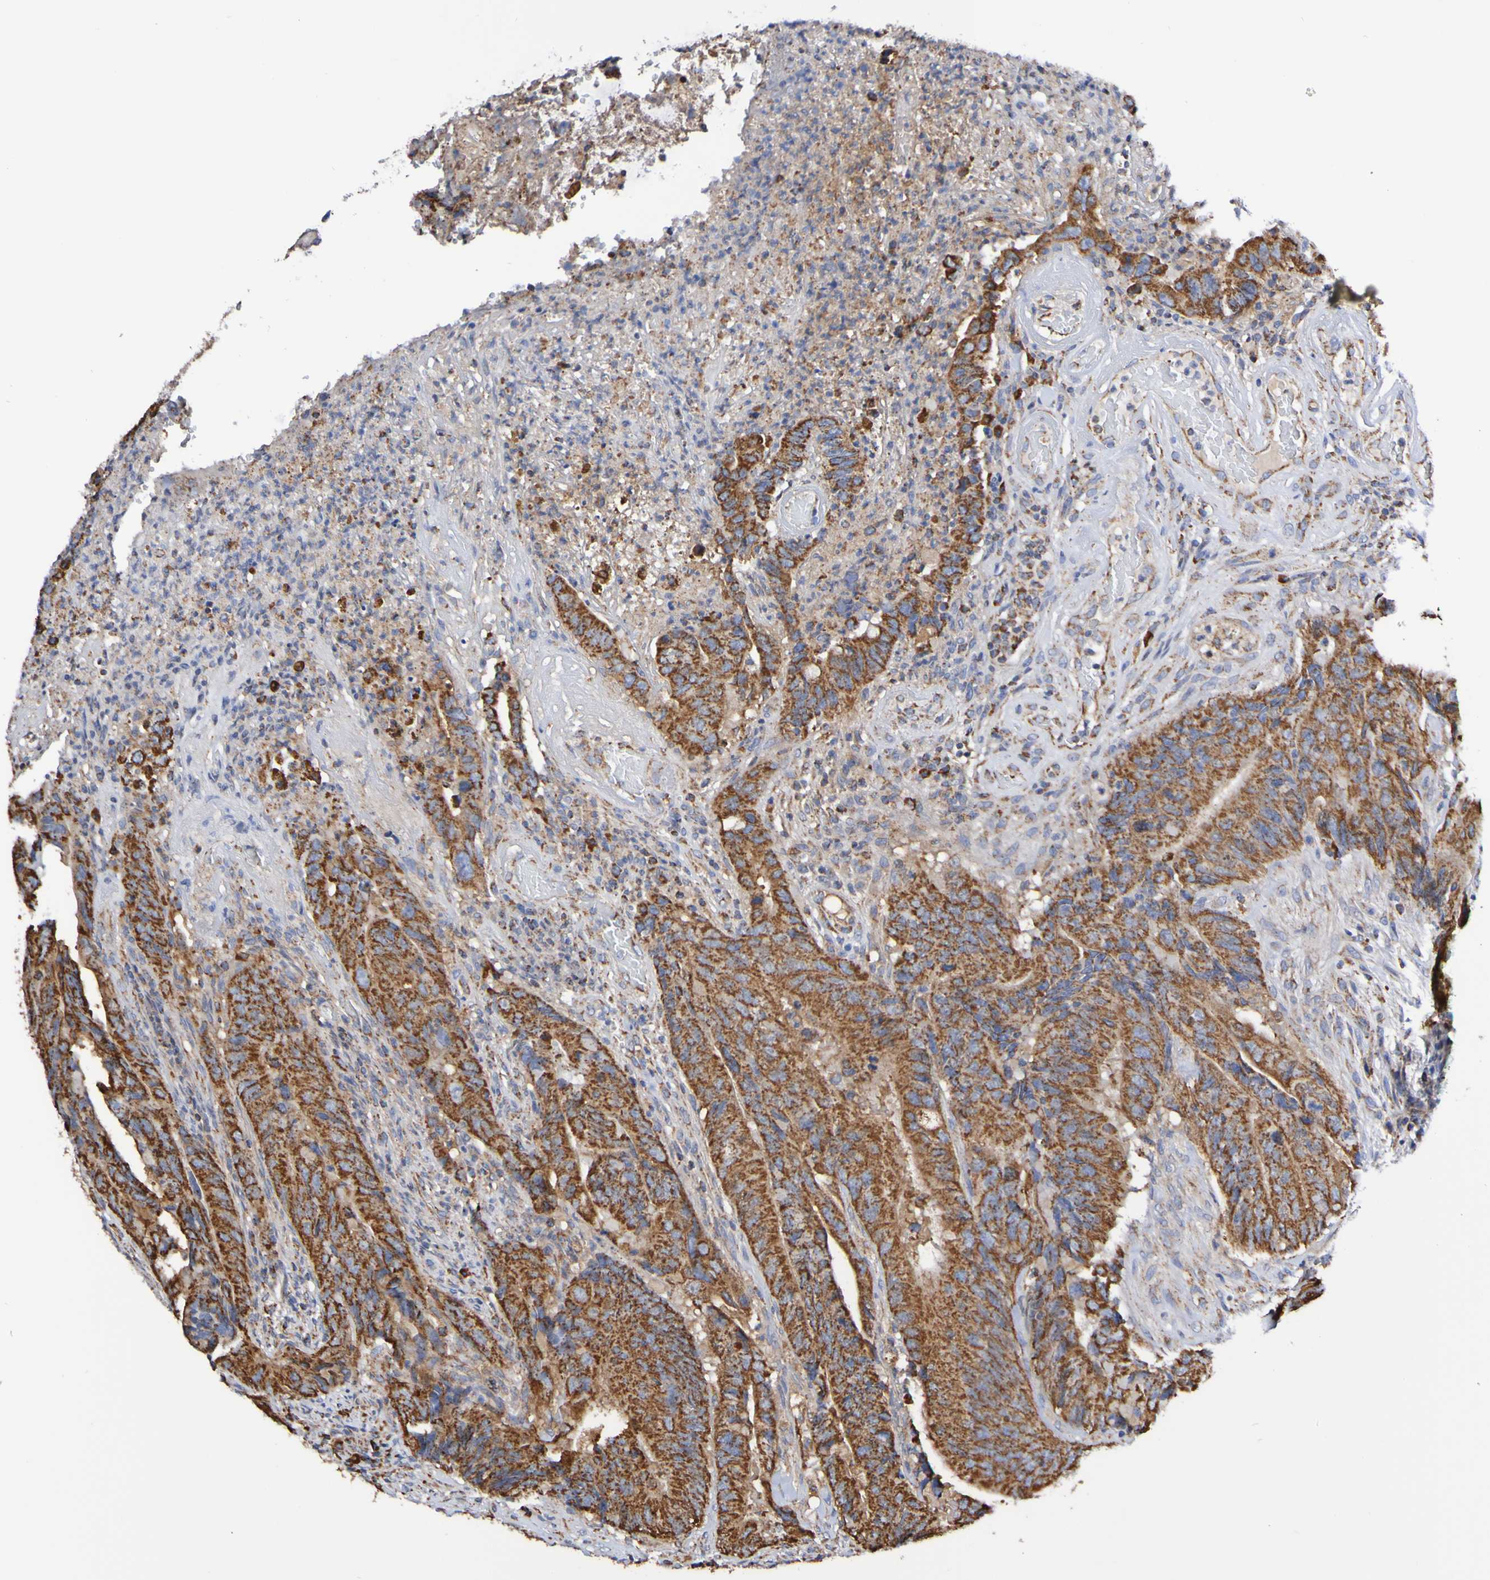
{"staining": {"intensity": "strong", "quantity": ">75%", "location": "cytoplasmic/membranous"}, "tissue": "colorectal cancer", "cell_type": "Tumor cells", "image_type": "cancer", "snomed": [{"axis": "morphology", "description": "Normal tissue, NOS"}, {"axis": "morphology", "description": "Adenocarcinoma, NOS"}, {"axis": "topography", "description": "Colon"}], "caption": "A brown stain highlights strong cytoplasmic/membranous expression of a protein in human colorectal cancer tumor cells. The staining is performed using DAB (3,3'-diaminobenzidine) brown chromogen to label protein expression. The nuclei are counter-stained blue using hematoxylin.", "gene": "IL18R1", "patient": {"sex": "male", "age": 56}}